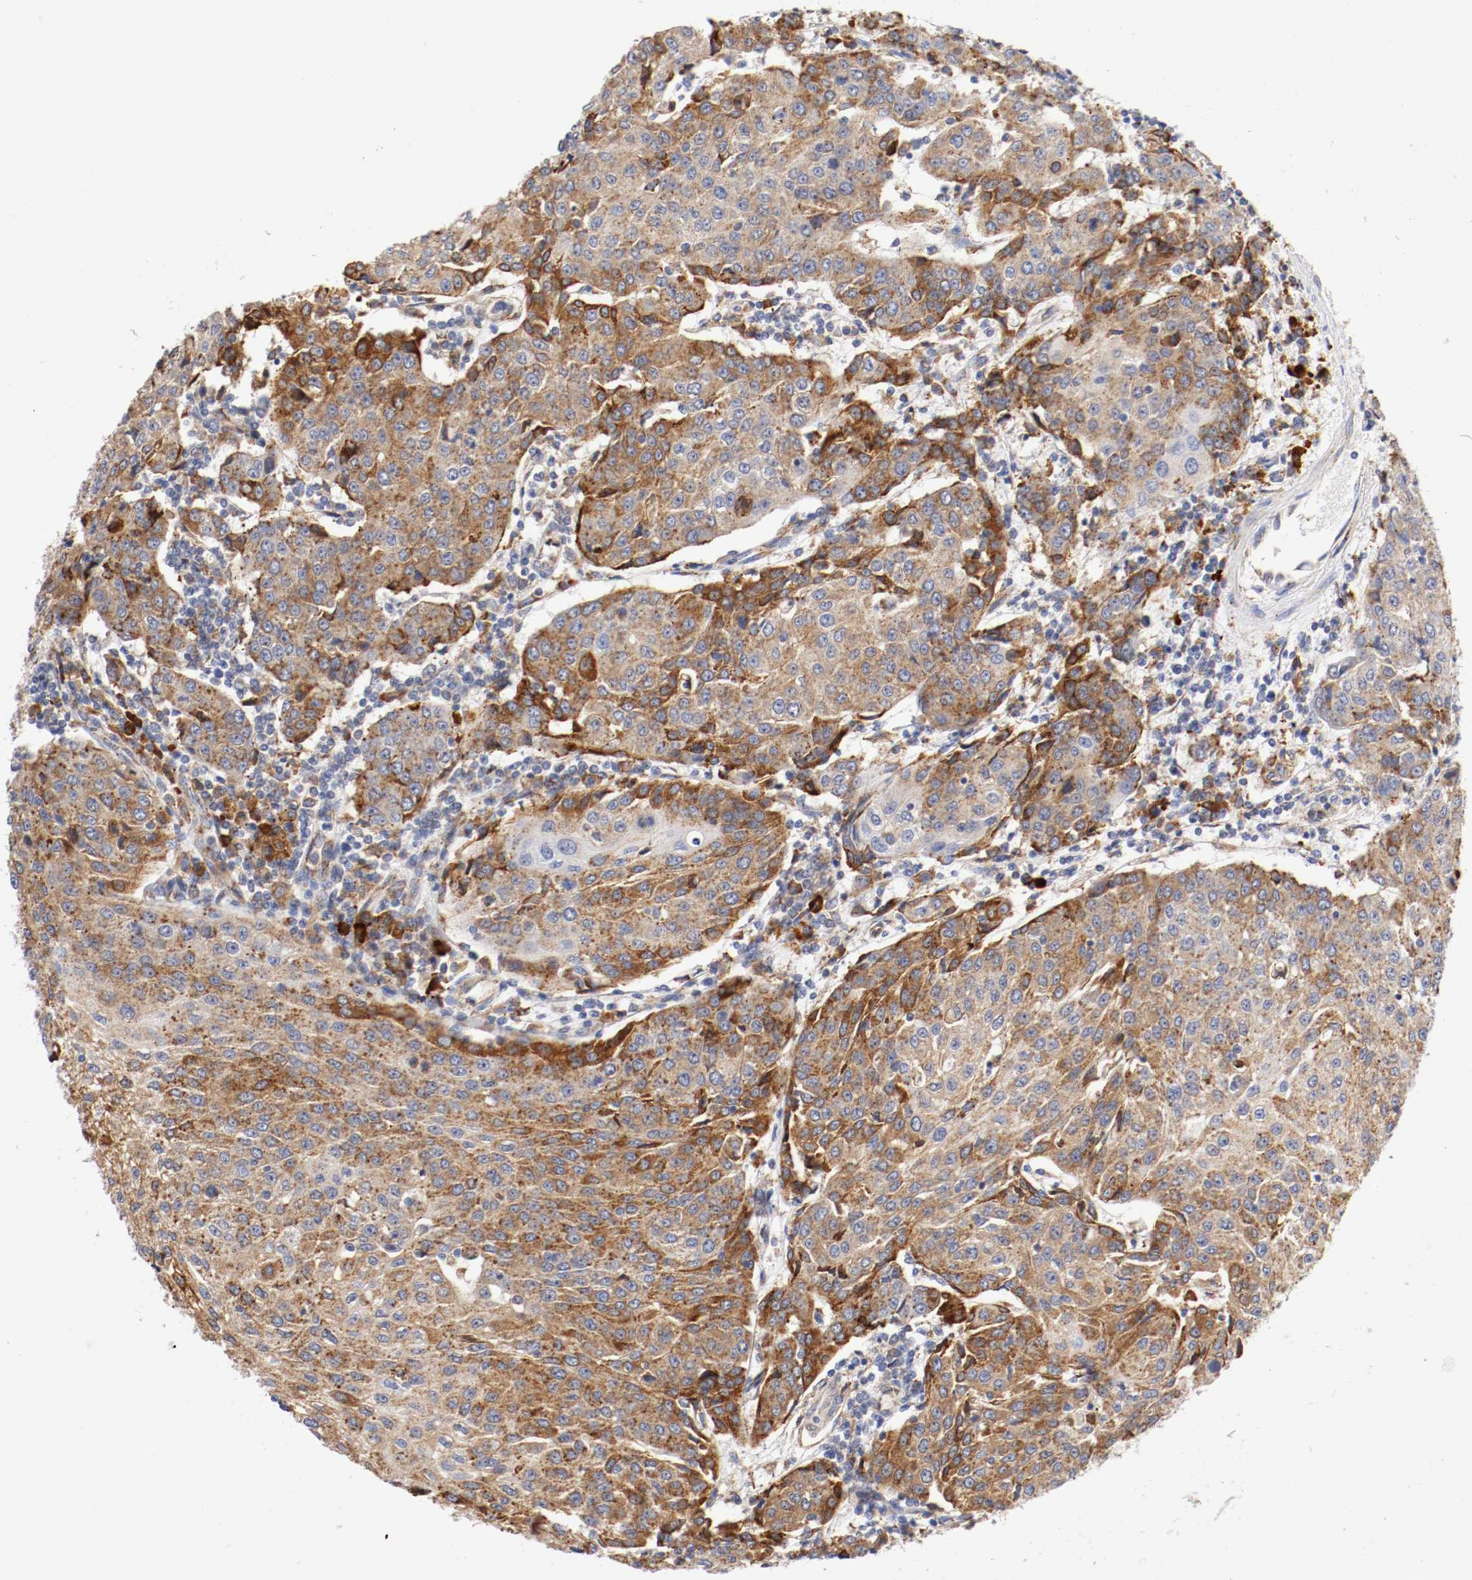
{"staining": {"intensity": "strong", "quantity": ">75%", "location": "cytoplasmic/membranous"}, "tissue": "urothelial cancer", "cell_type": "Tumor cells", "image_type": "cancer", "snomed": [{"axis": "morphology", "description": "Urothelial carcinoma, High grade"}, {"axis": "topography", "description": "Urinary bladder"}], "caption": "Strong cytoplasmic/membranous positivity for a protein is seen in about >75% of tumor cells of high-grade urothelial carcinoma using immunohistochemistry.", "gene": "TRAF2", "patient": {"sex": "female", "age": 85}}